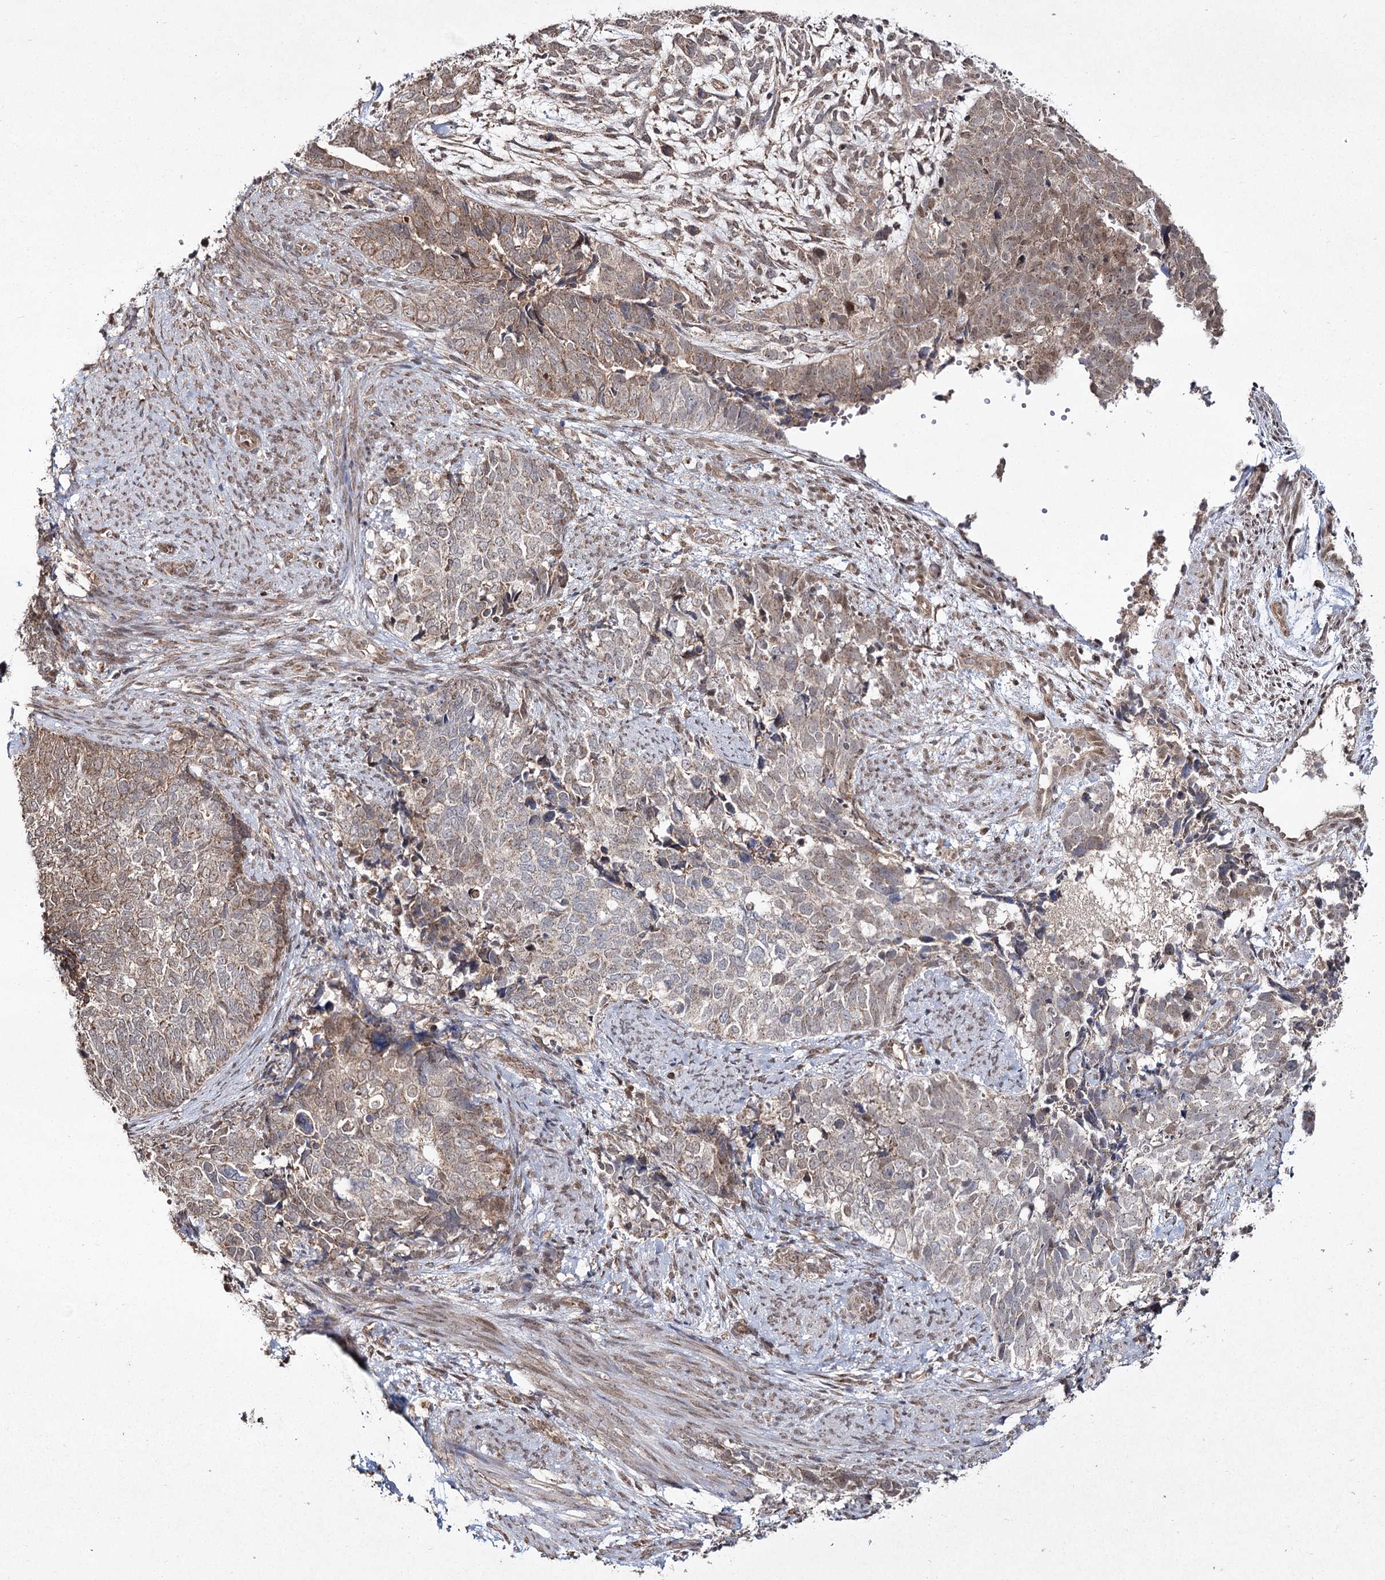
{"staining": {"intensity": "weak", "quantity": ">75%", "location": "cytoplasmic/membranous"}, "tissue": "cervical cancer", "cell_type": "Tumor cells", "image_type": "cancer", "snomed": [{"axis": "morphology", "description": "Squamous cell carcinoma, NOS"}, {"axis": "topography", "description": "Cervix"}], "caption": "Immunohistochemical staining of human cervical cancer exhibits low levels of weak cytoplasmic/membranous protein expression in about >75% of tumor cells.", "gene": "TRNT1", "patient": {"sex": "female", "age": 63}}